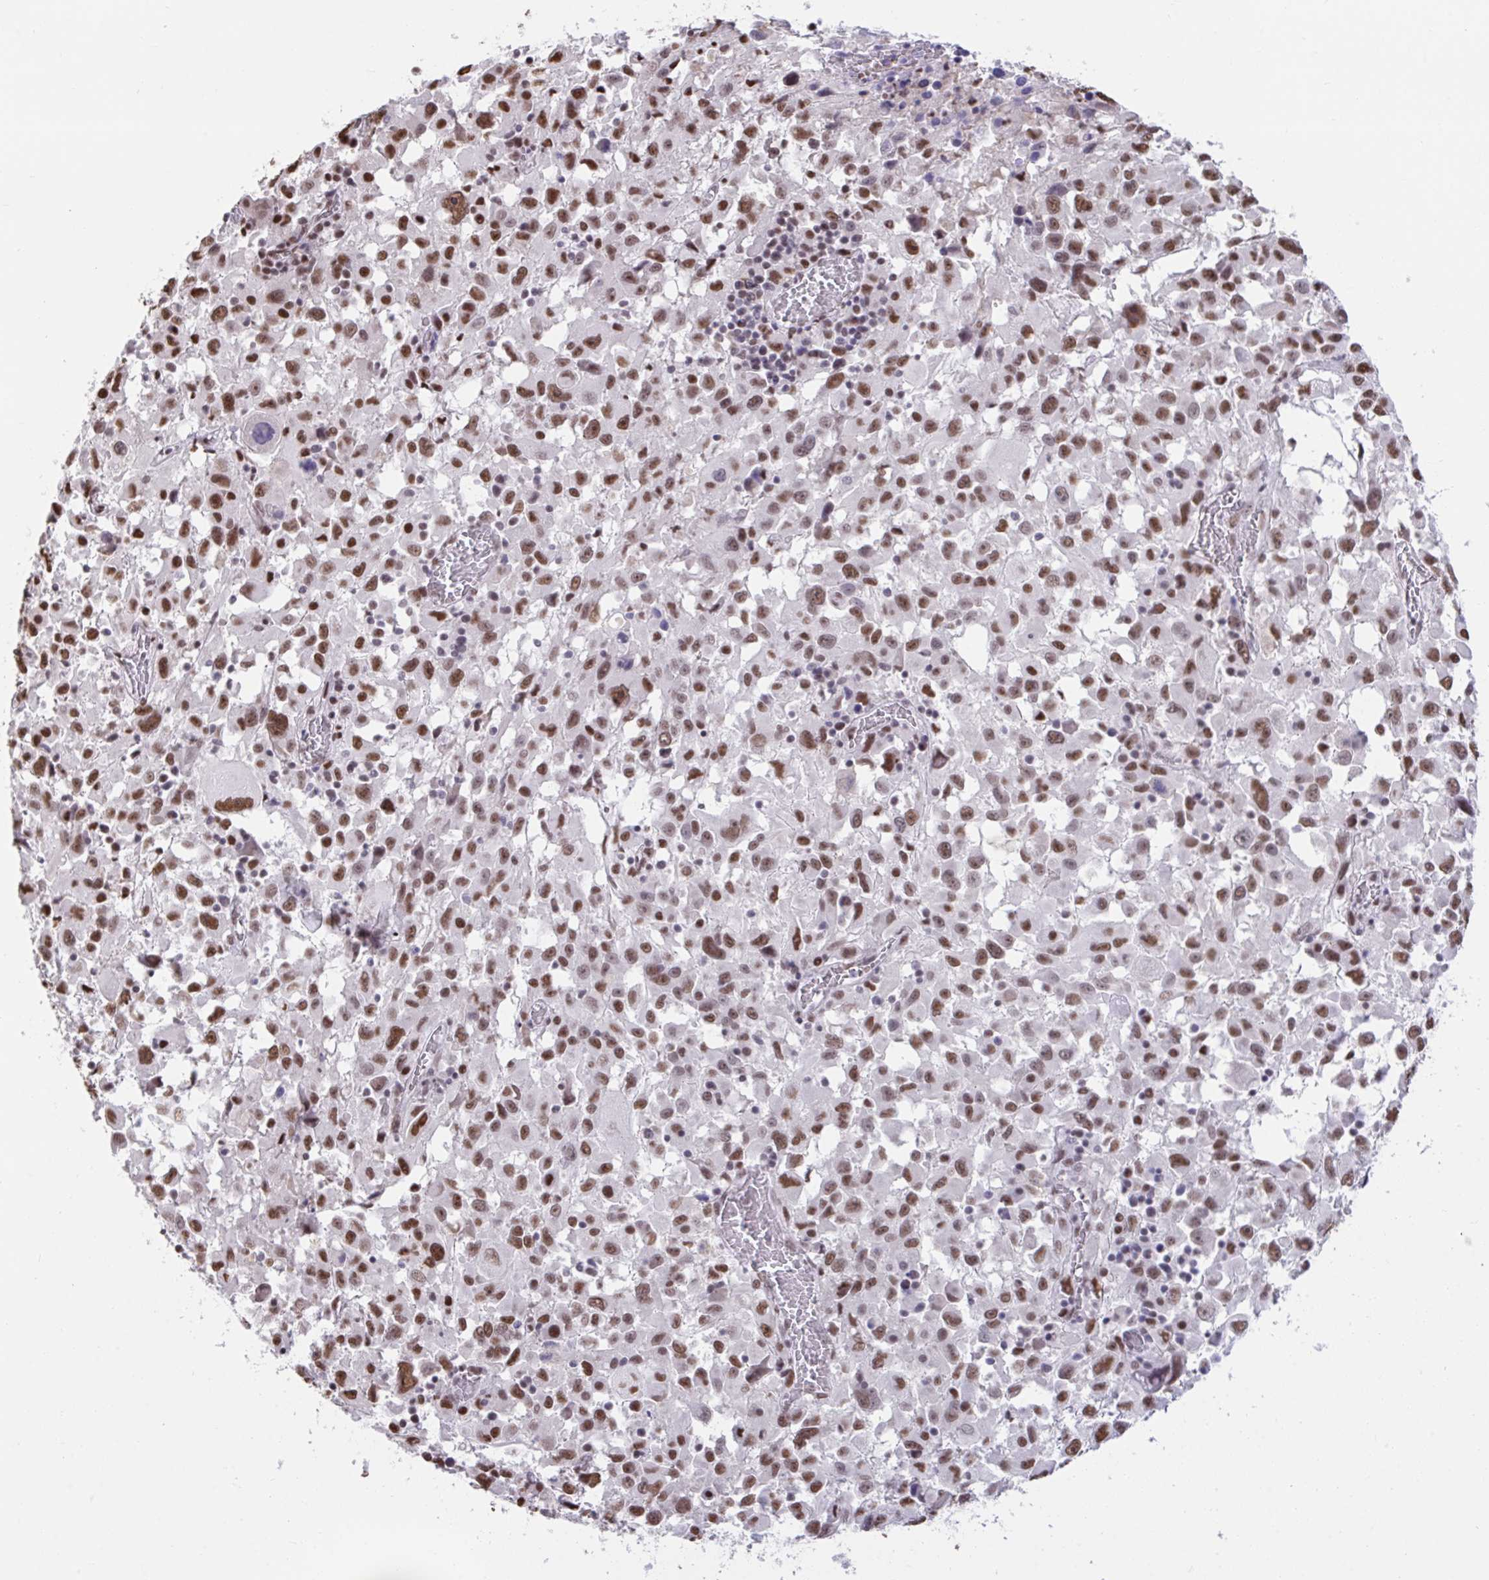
{"staining": {"intensity": "moderate", "quantity": ">75%", "location": "nuclear"}, "tissue": "melanoma", "cell_type": "Tumor cells", "image_type": "cancer", "snomed": [{"axis": "morphology", "description": "Malignant melanoma, Metastatic site"}, {"axis": "topography", "description": "Soft tissue"}], "caption": "Tumor cells reveal medium levels of moderate nuclear expression in about >75% of cells in human melanoma.", "gene": "HNRNPDL", "patient": {"sex": "male", "age": 50}}